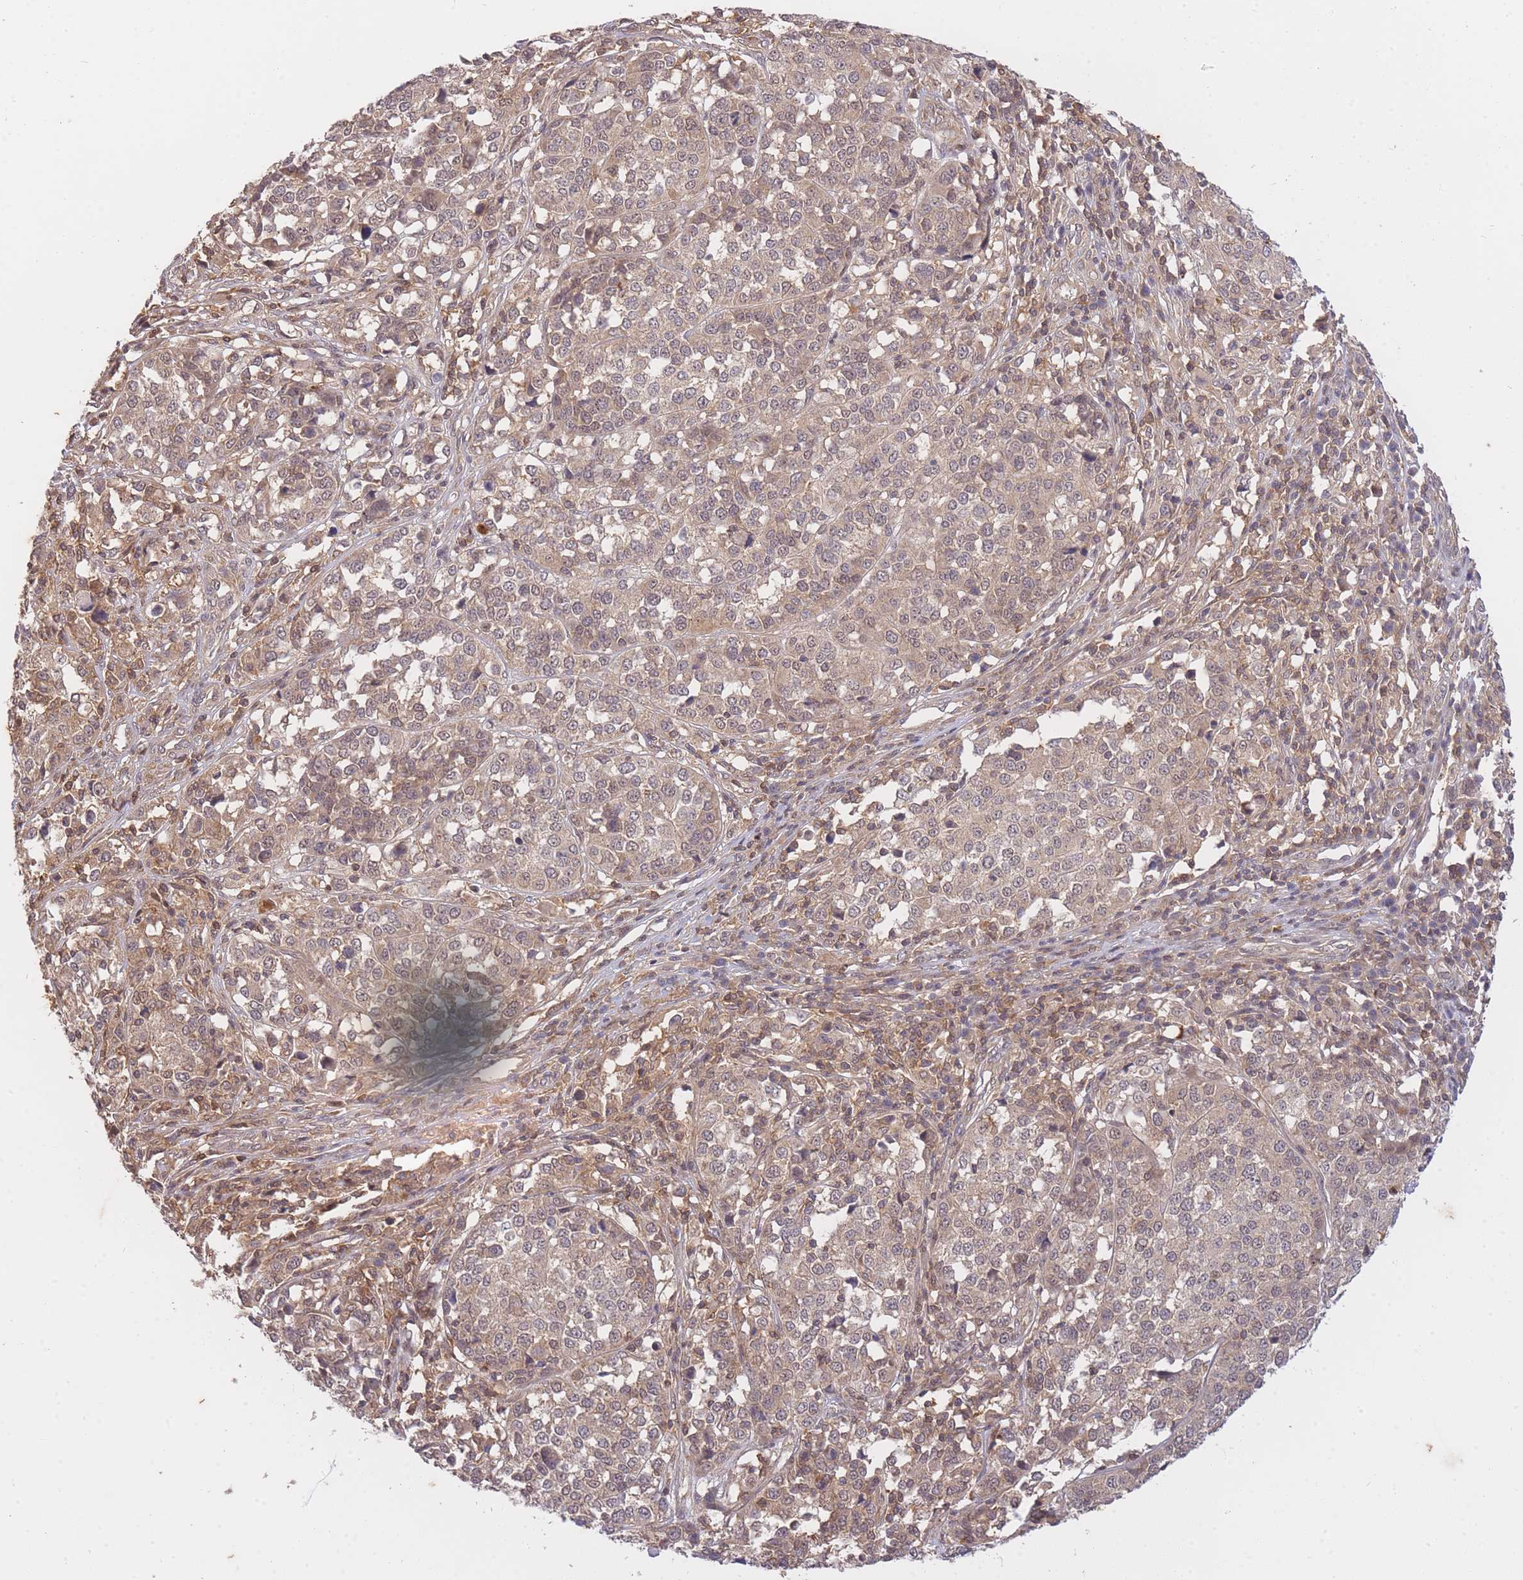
{"staining": {"intensity": "weak", "quantity": ">75%", "location": "cytoplasmic/membranous,nuclear"}, "tissue": "melanoma", "cell_type": "Tumor cells", "image_type": "cancer", "snomed": [{"axis": "morphology", "description": "Malignant melanoma, Metastatic site"}, {"axis": "topography", "description": "Lymph node"}], "caption": "This is a histology image of IHC staining of malignant melanoma (metastatic site), which shows weak expression in the cytoplasmic/membranous and nuclear of tumor cells.", "gene": "ST8SIA4", "patient": {"sex": "male", "age": 44}}